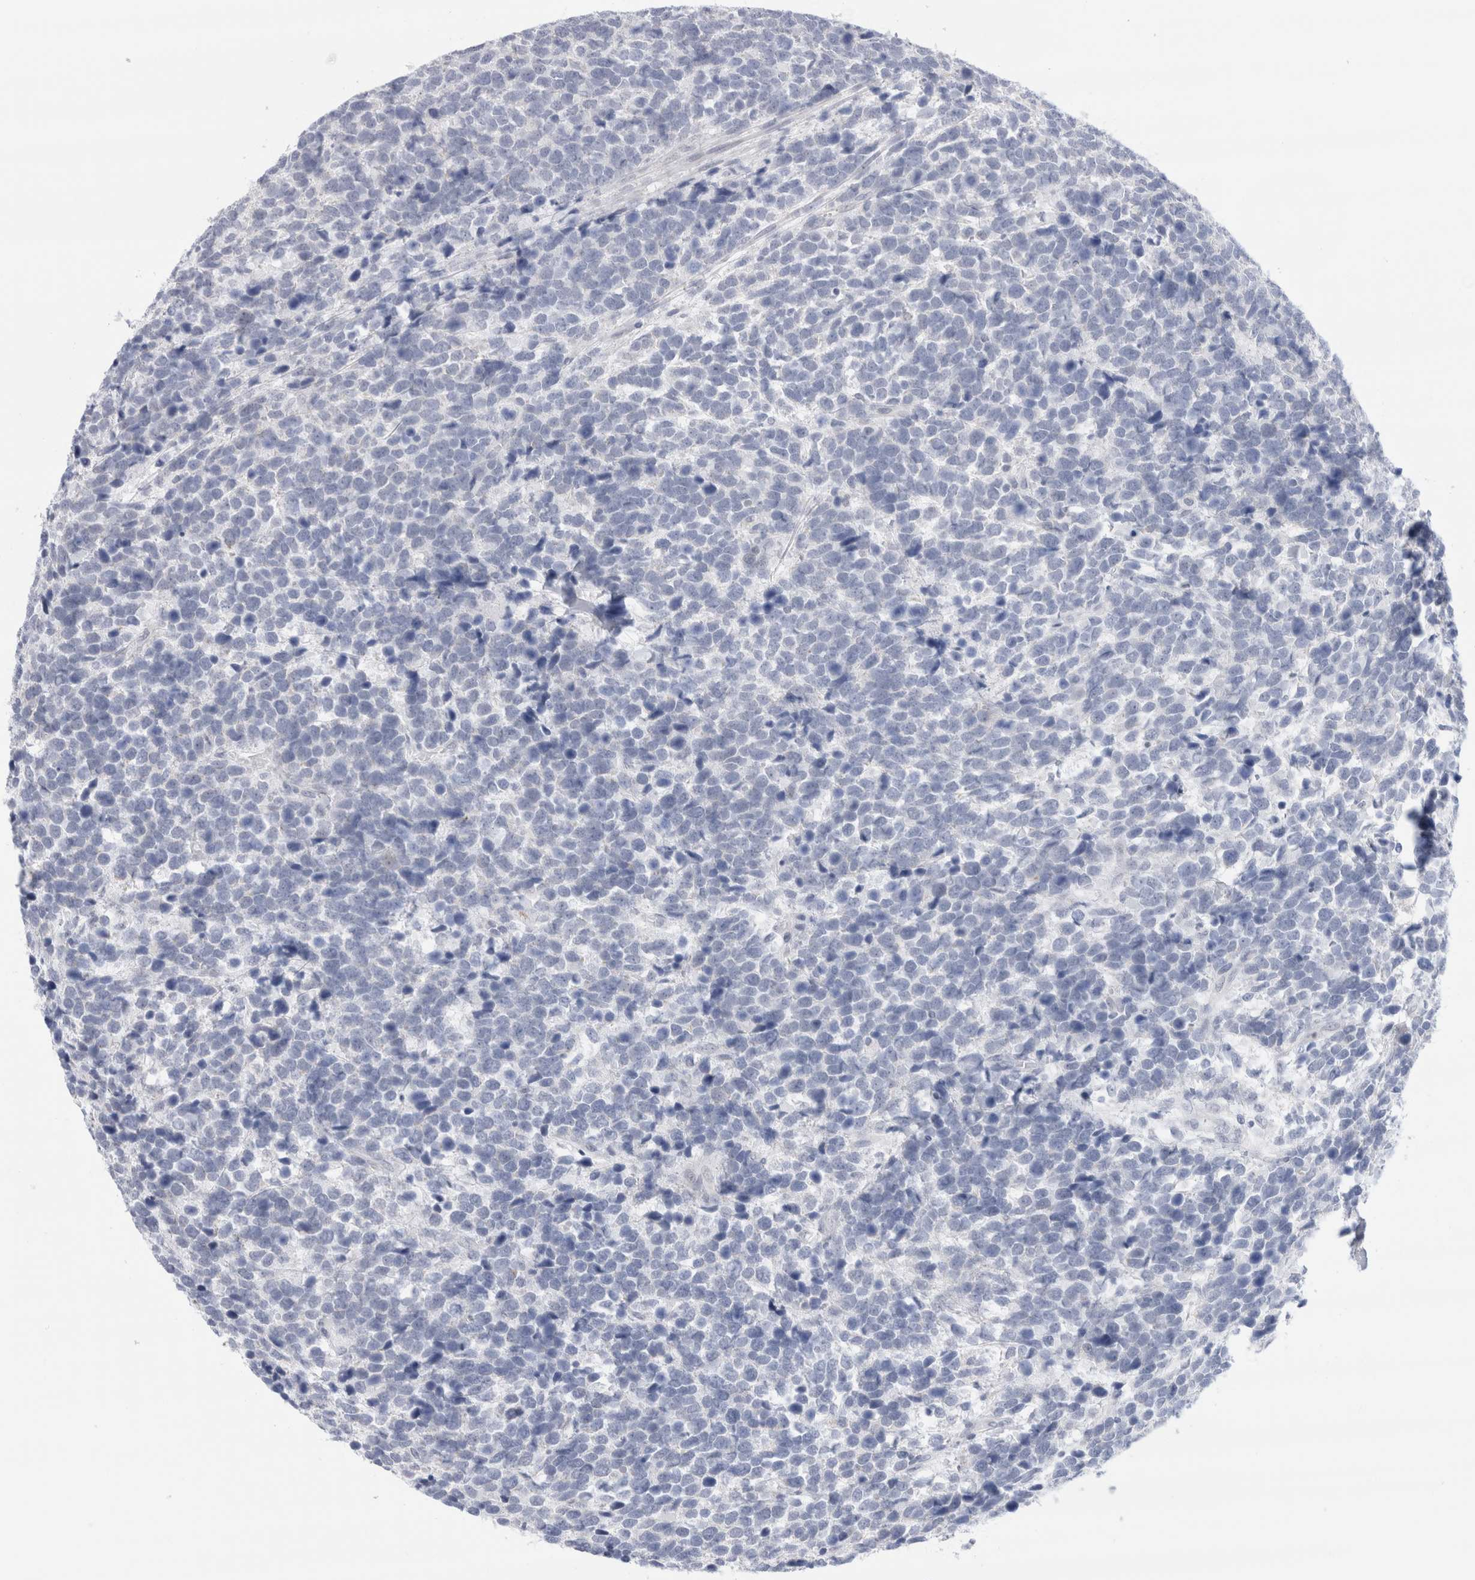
{"staining": {"intensity": "negative", "quantity": "none", "location": "none"}, "tissue": "urothelial cancer", "cell_type": "Tumor cells", "image_type": "cancer", "snomed": [{"axis": "morphology", "description": "Urothelial carcinoma, High grade"}, {"axis": "topography", "description": "Urinary bladder"}], "caption": "The micrograph exhibits no significant positivity in tumor cells of urothelial cancer. (Brightfield microscopy of DAB IHC at high magnification).", "gene": "SLC22A12", "patient": {"sex": "female", "age": 82}}